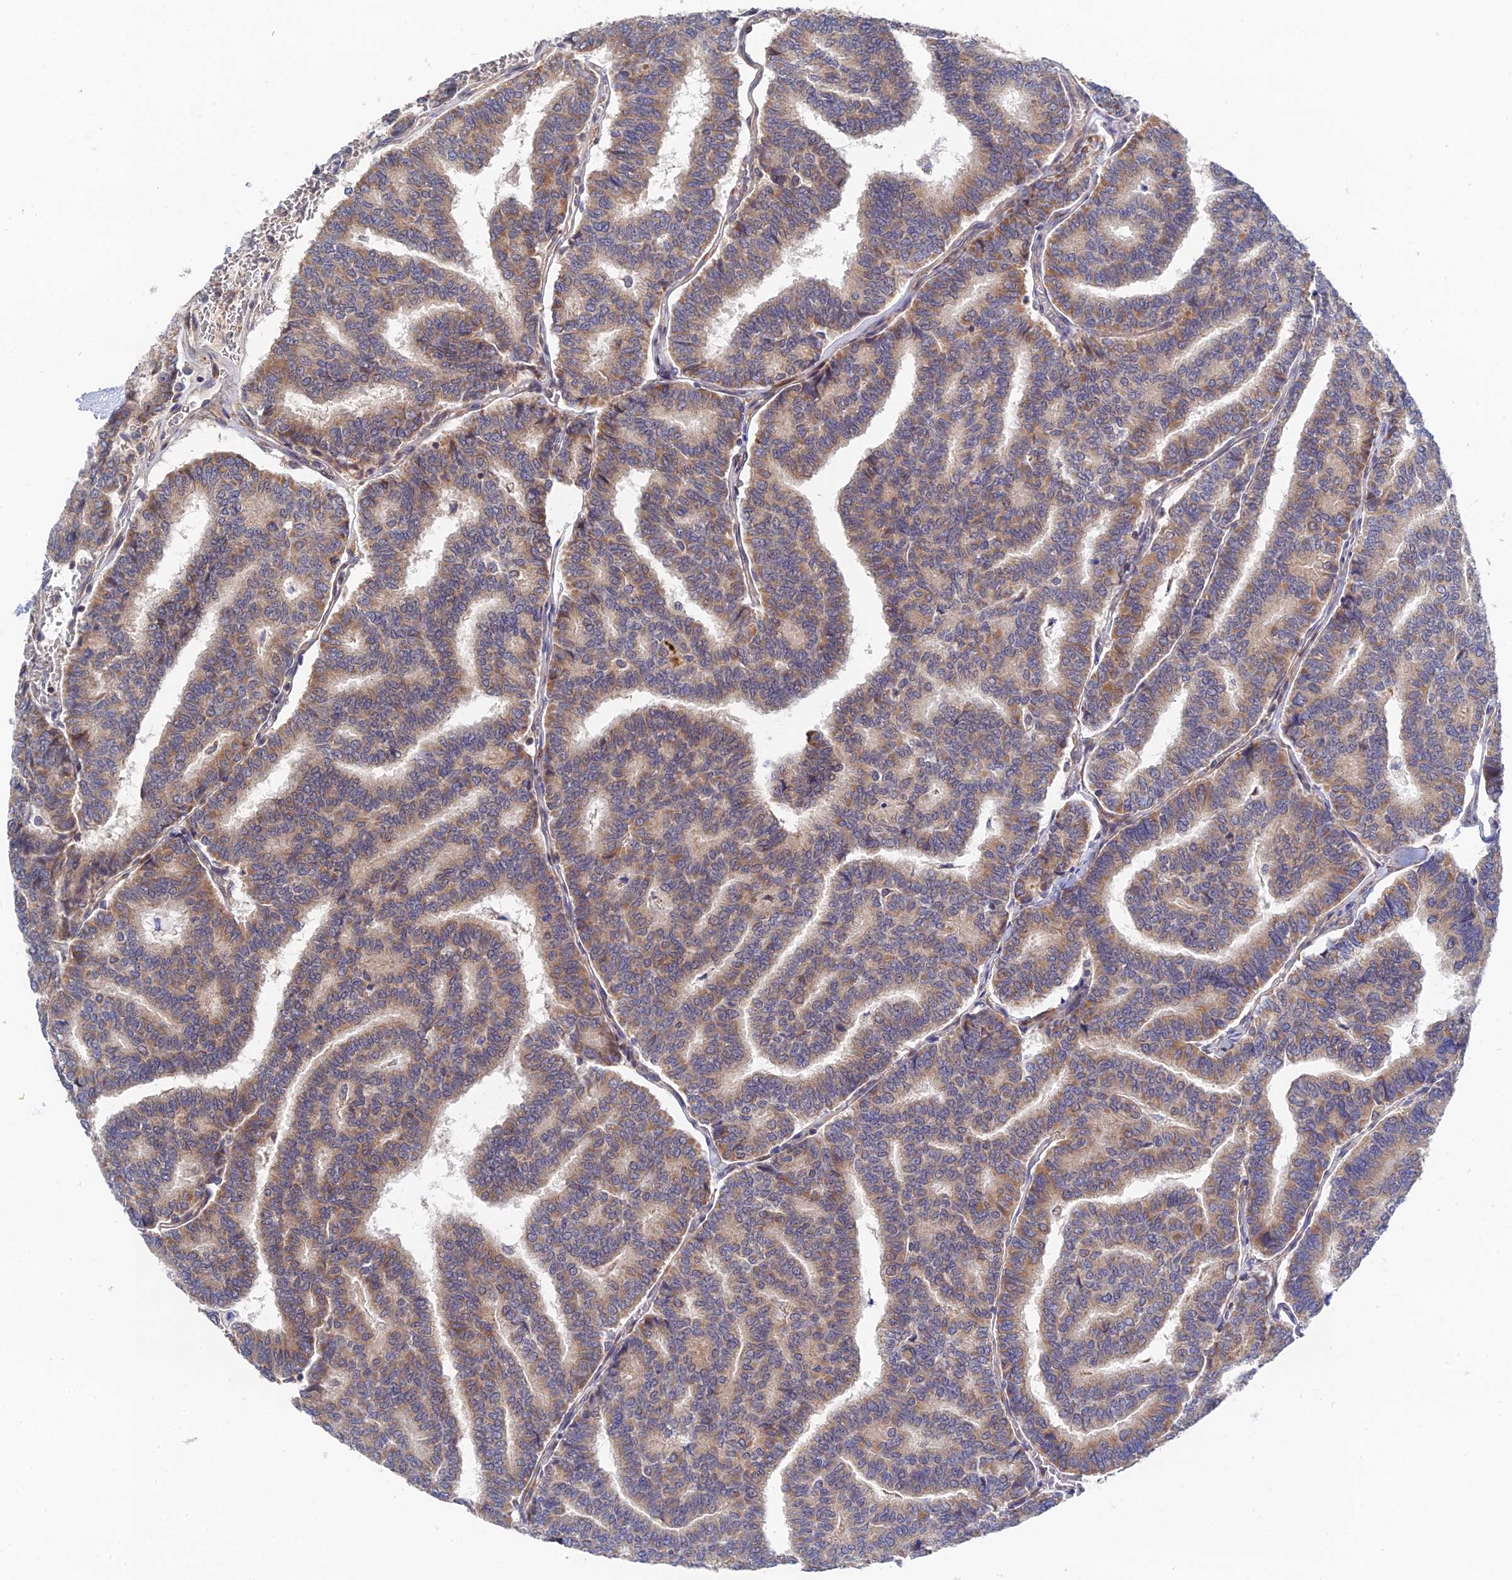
{"staining": {"intensity": "moderate", "quantity": "25%-75%", "location": "cytoplasmic/membranous"}, "tissue": "thyroid cancer", "cell_type": "Tumor cells", "image_type": "cancer", "snomed": [{"axis": "morphology", "description": "Papillary adenocarcinoma, NOS"}, {"axis": "topography", "description": "Thyroid gland"}], "caption": "Protein staining of papillary adenocarcinoma (thyroid) tissue shows moderate cytoplasmic/membranous expression in approximately 25%-75% of tumor cells. The staining is performed using DAB brown chromogen to label protein expression. The nuclei are counter-stained blue using hematoxylin.", "gene": "ZNF320", "patient": {"sex": "female", "age": 35}}